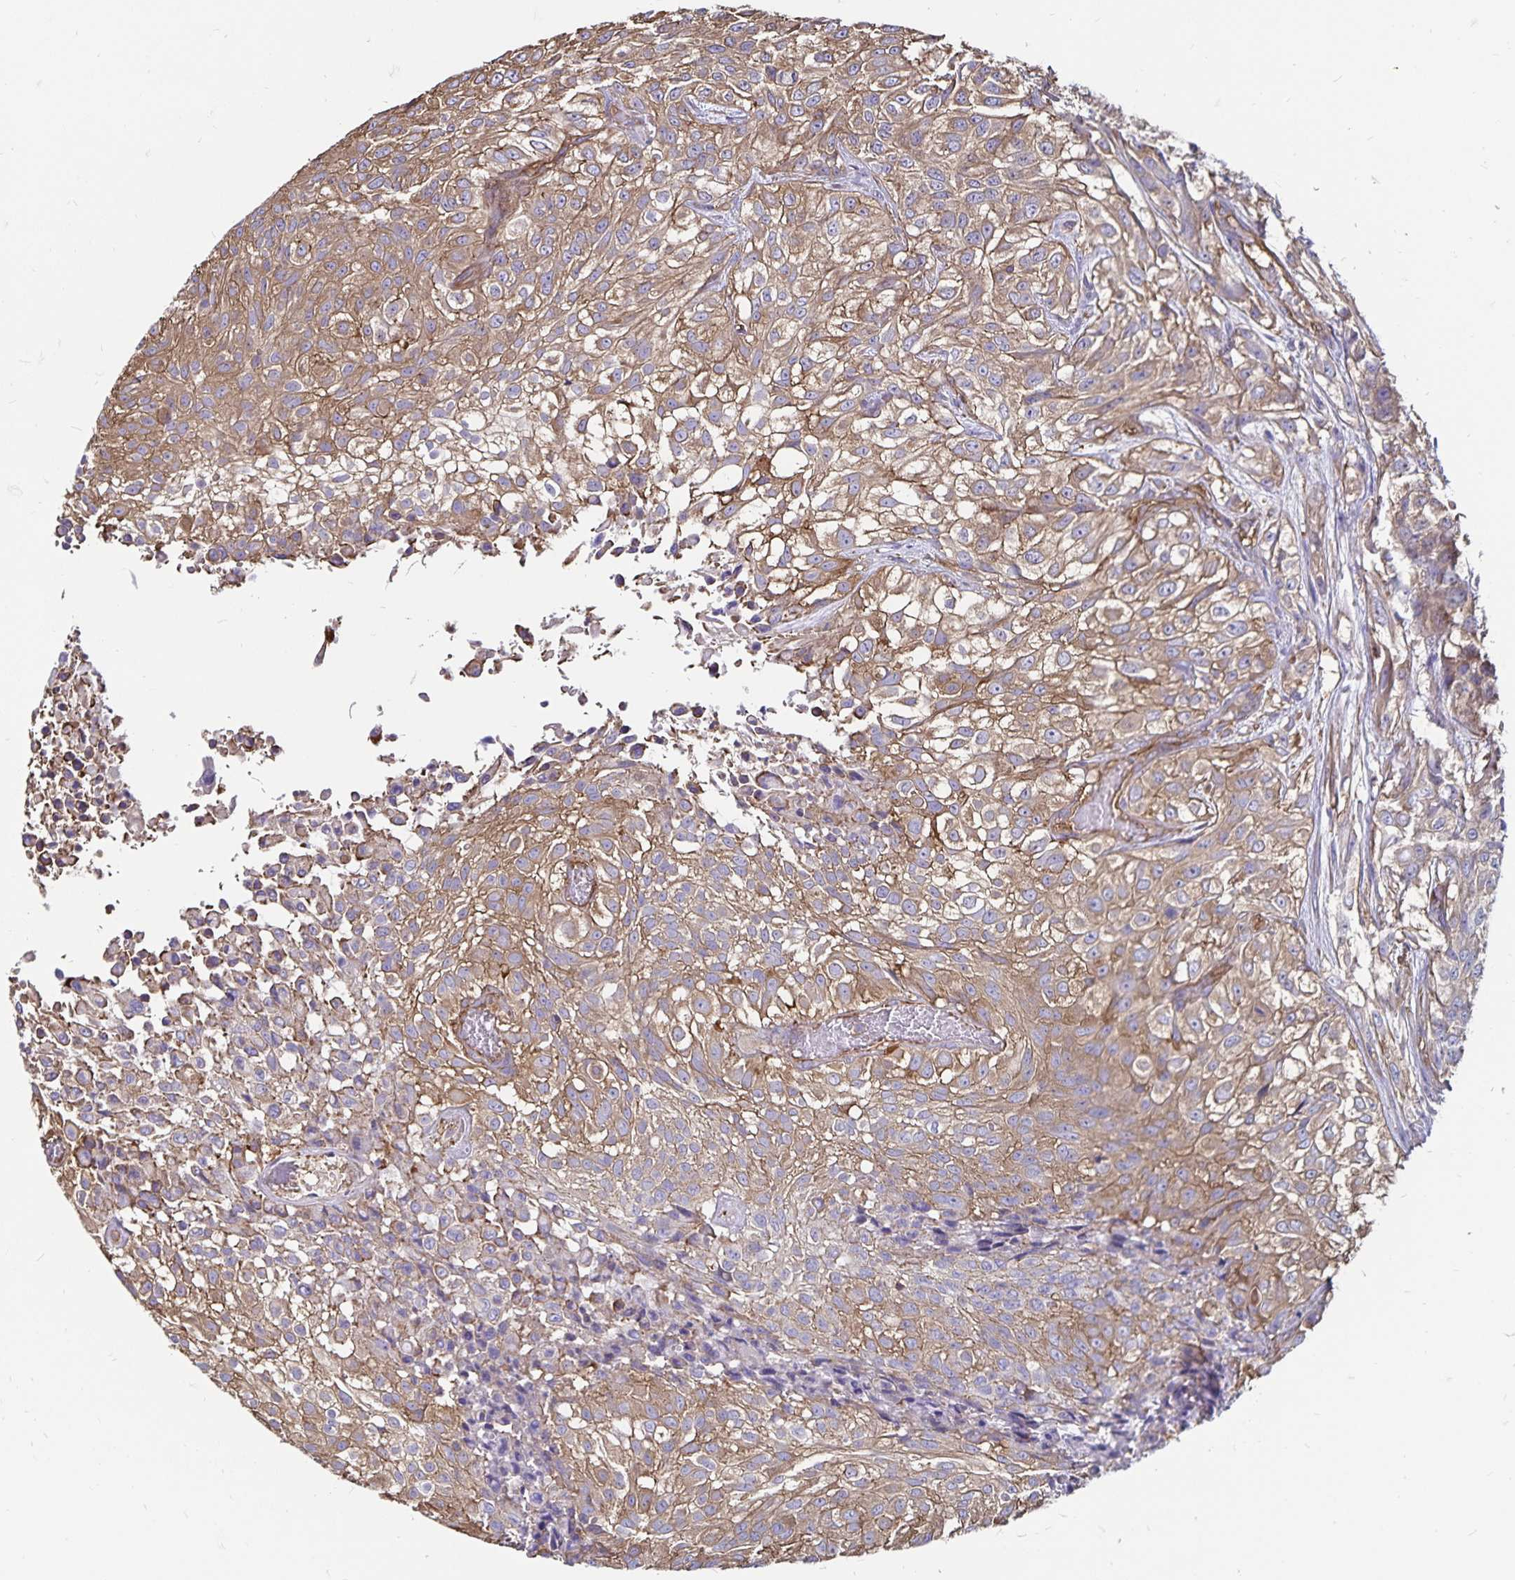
{"staining": {"intensity": "moderate", "quantity": ">75%", "location": "cytoplasmic/membranous"}, "tissue": "urothelial cancer", "cell_type": "Tumor cells", "image_type": "cancer", "snomed": [{"axis": "morphology", "description": "Urothelial carcinoma, High grade"}, {"axis": "topography", "description": "Urinary bladder"}], "caption": "Protein expression analysis of high-grade urothelial carcinoma demonstrates moderate cytoplasmic/membranous expression in approximately >75% of tumor cells. (DAB = brown stain, brightfield microscopy at high magnification).", "gene": "RPRML", "patient": {"sex": "male", "age": 56}}